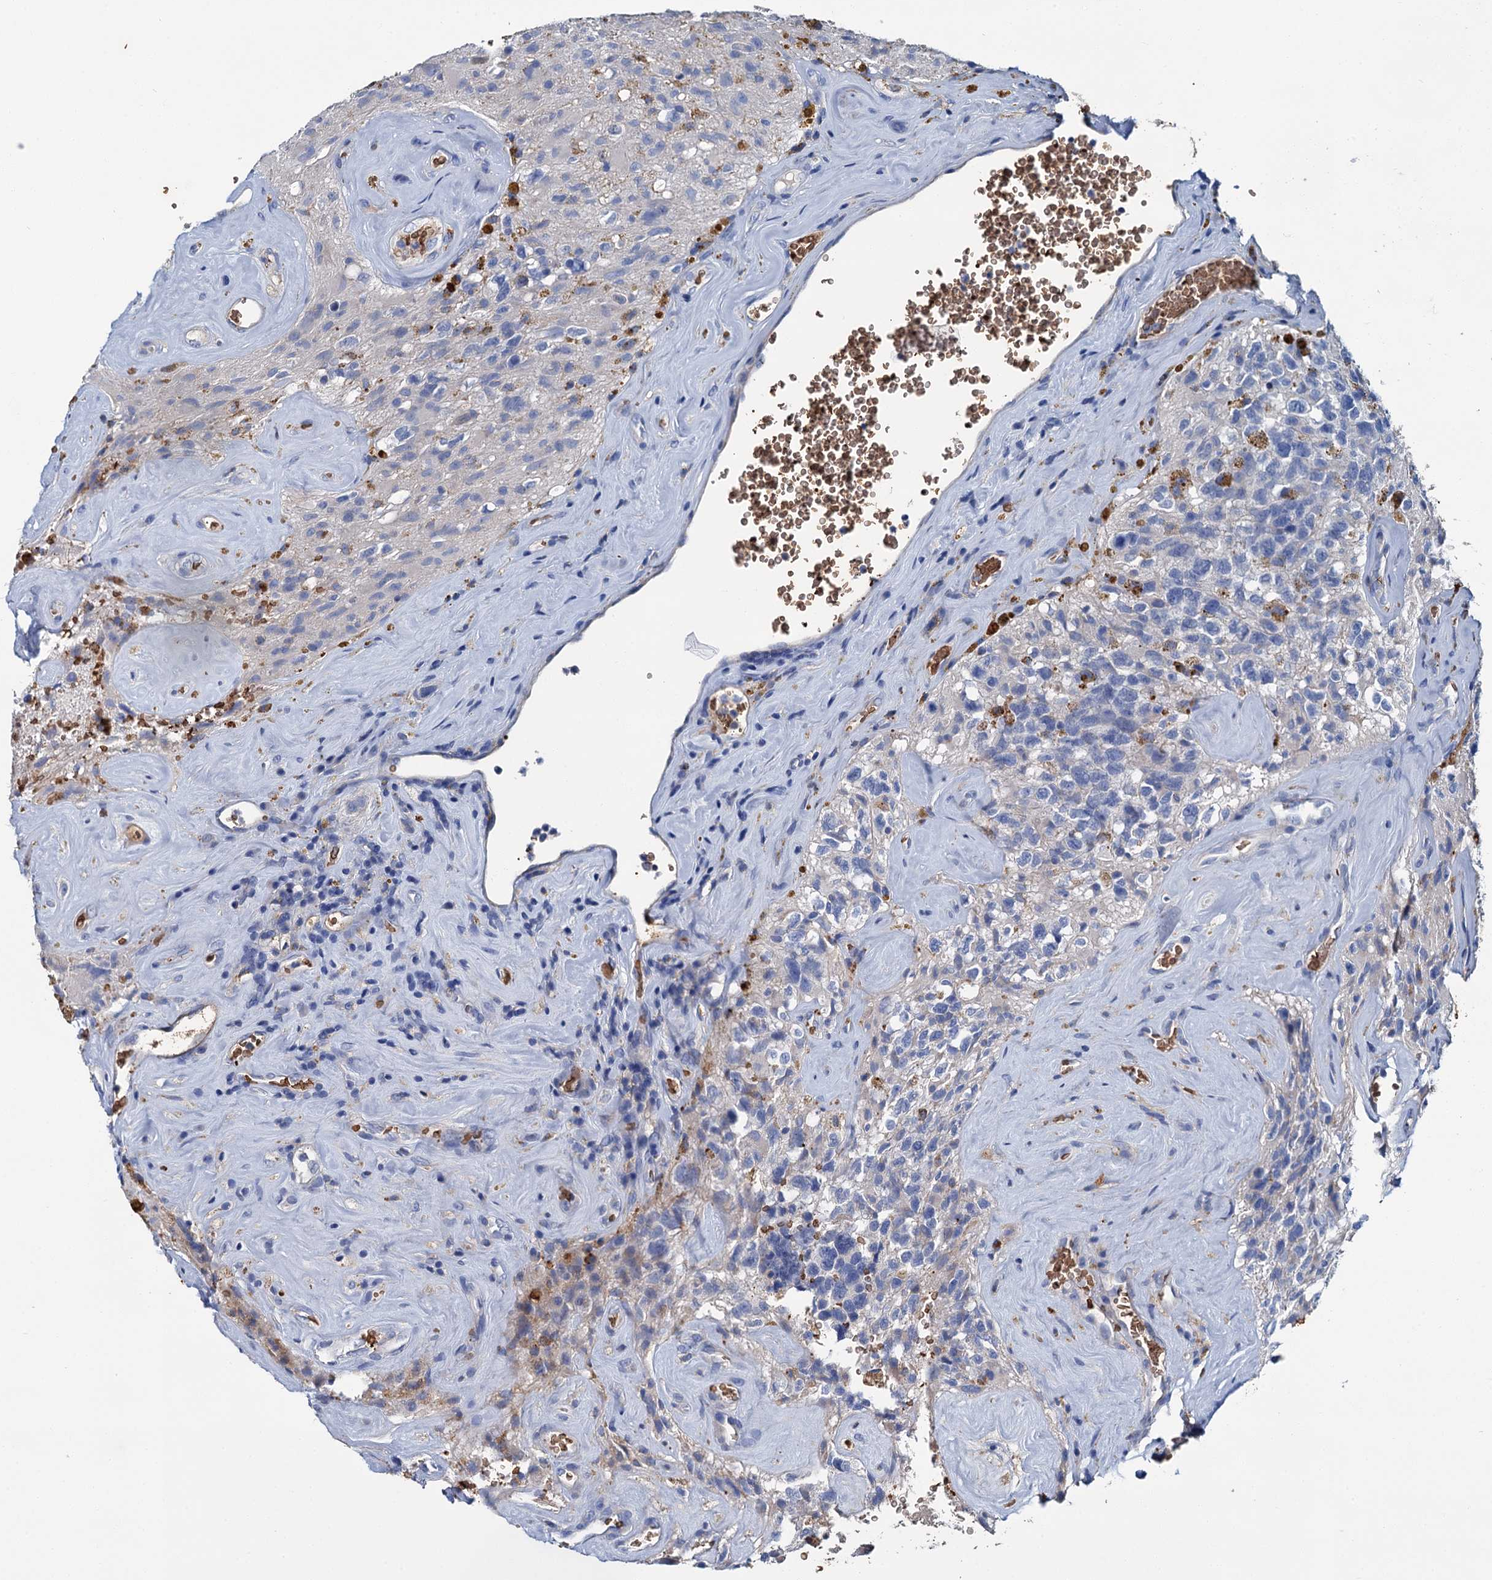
{"staining": {"intensity": "negative", "quantity": "none", "location": "none"}, "tissue": "glioma", "cell_type": "Tumor cells", "image_type": "cancer", "snomed": [{"axis": "morphology", "description": "Glioma, malignant, High grade"}, {"axis": "topography", "description": "Brain"}], "caption": "Malignant glioma (high-grade) stained for a protein using immunohistochemistry exhibits no positivity tumor cells.", "gene": "ATG2A", "patient": {"sex": "male", "age": 69}}